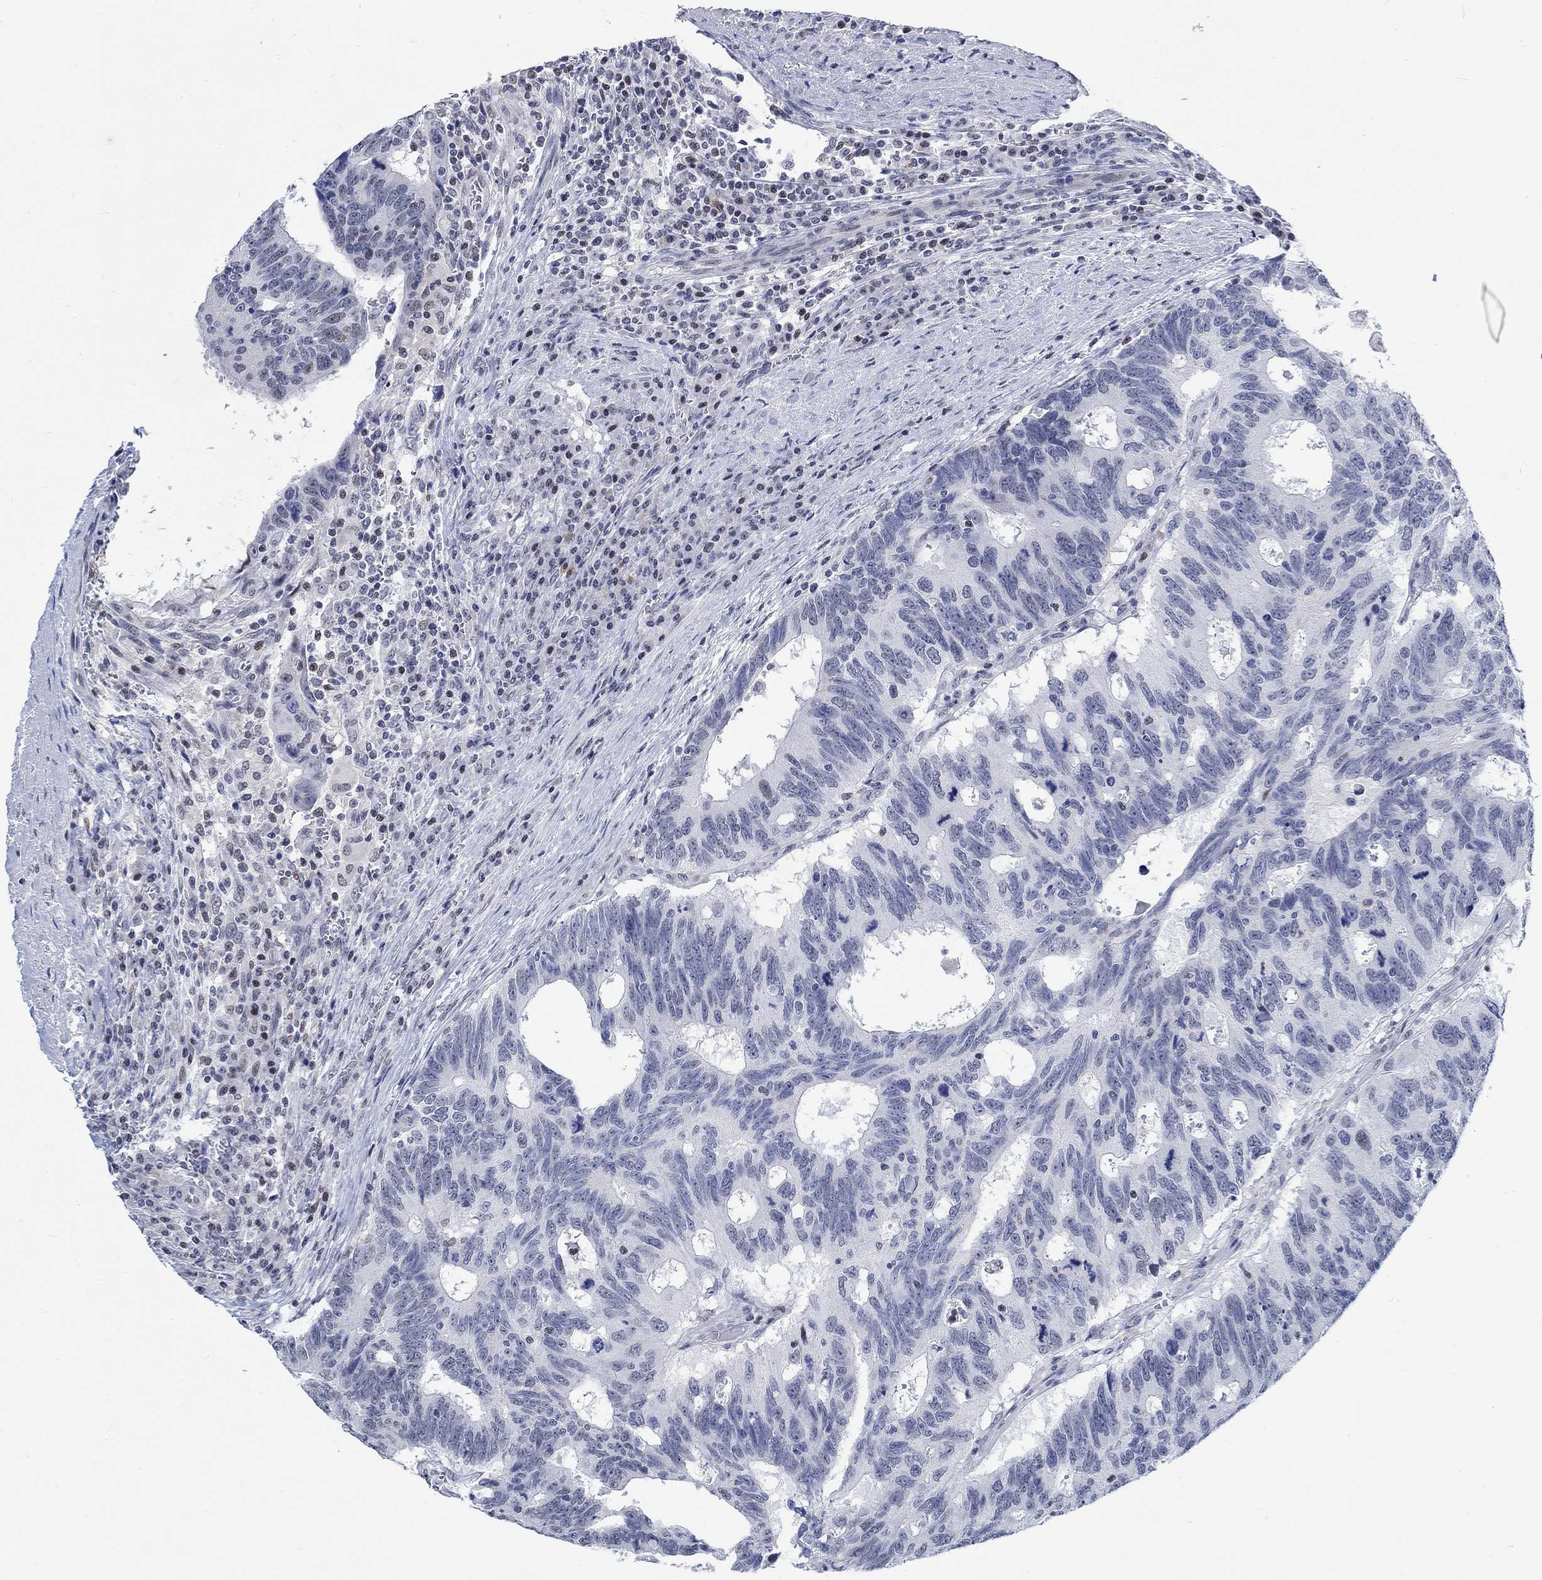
{"staining": {"intensity": "negative", "quantity": "none", "location": "none"}, "tissue": "colorectal cancer", "cell_type": "Tumor cells", "image_type": "cancer", "snomed": [{"axis": "morphology", "description": "Adenocarcinoma, NOS"}, {"axis": "topography", "description": "Colon"}], "caption": "Immunohistochemical staining of adenocarcinoma (colorectal) reveals no significant staining in tumor cells. The staining is performed using DAB (3,3'-diaminobenzidine) brown chromogen with nuclei counter-stained in using hematoxylin.", "gene": "KCNH8", "patient": {"sex": "female", "age": 77}}